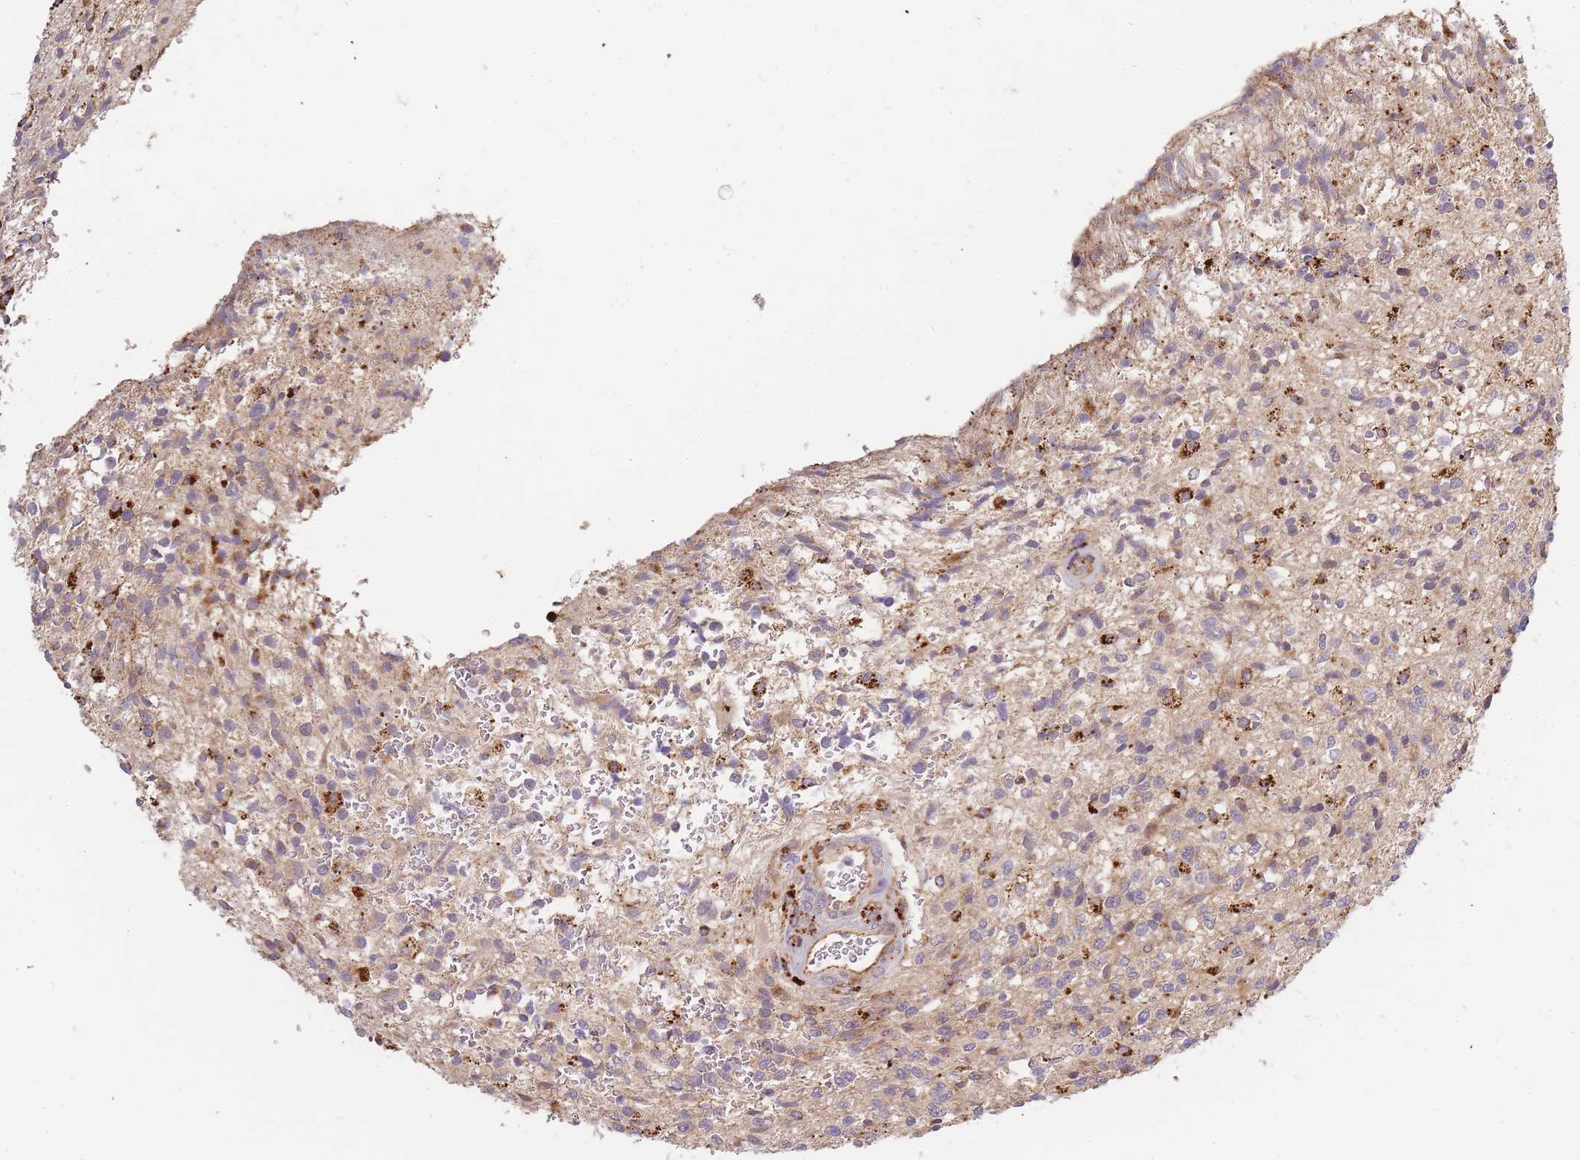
{"staining": {"intensity": "moderate", "quantity": "<25%", "location": "cytoplasmic/membranous"}, "tissue": "glioma", "cell_type": "Tumor cells", "image_type": "cancer", "snomed": [{"axis": "morphology", "description": "Glioma, malignant, High grade"}, {"axis": "topography", "description": "Brain"}], "caption": "A low amount of moderate cytoplasmic/membranous staining is seen in approximately <25% of tumor cells in malignant glioma (high-grade) tissue. (DAB (3,3'-diaminobenzidine) IHC with brightfield microscopy, high magnification).", "gene": "ATG5", "patient": {"sex": "male", "age": 56}}